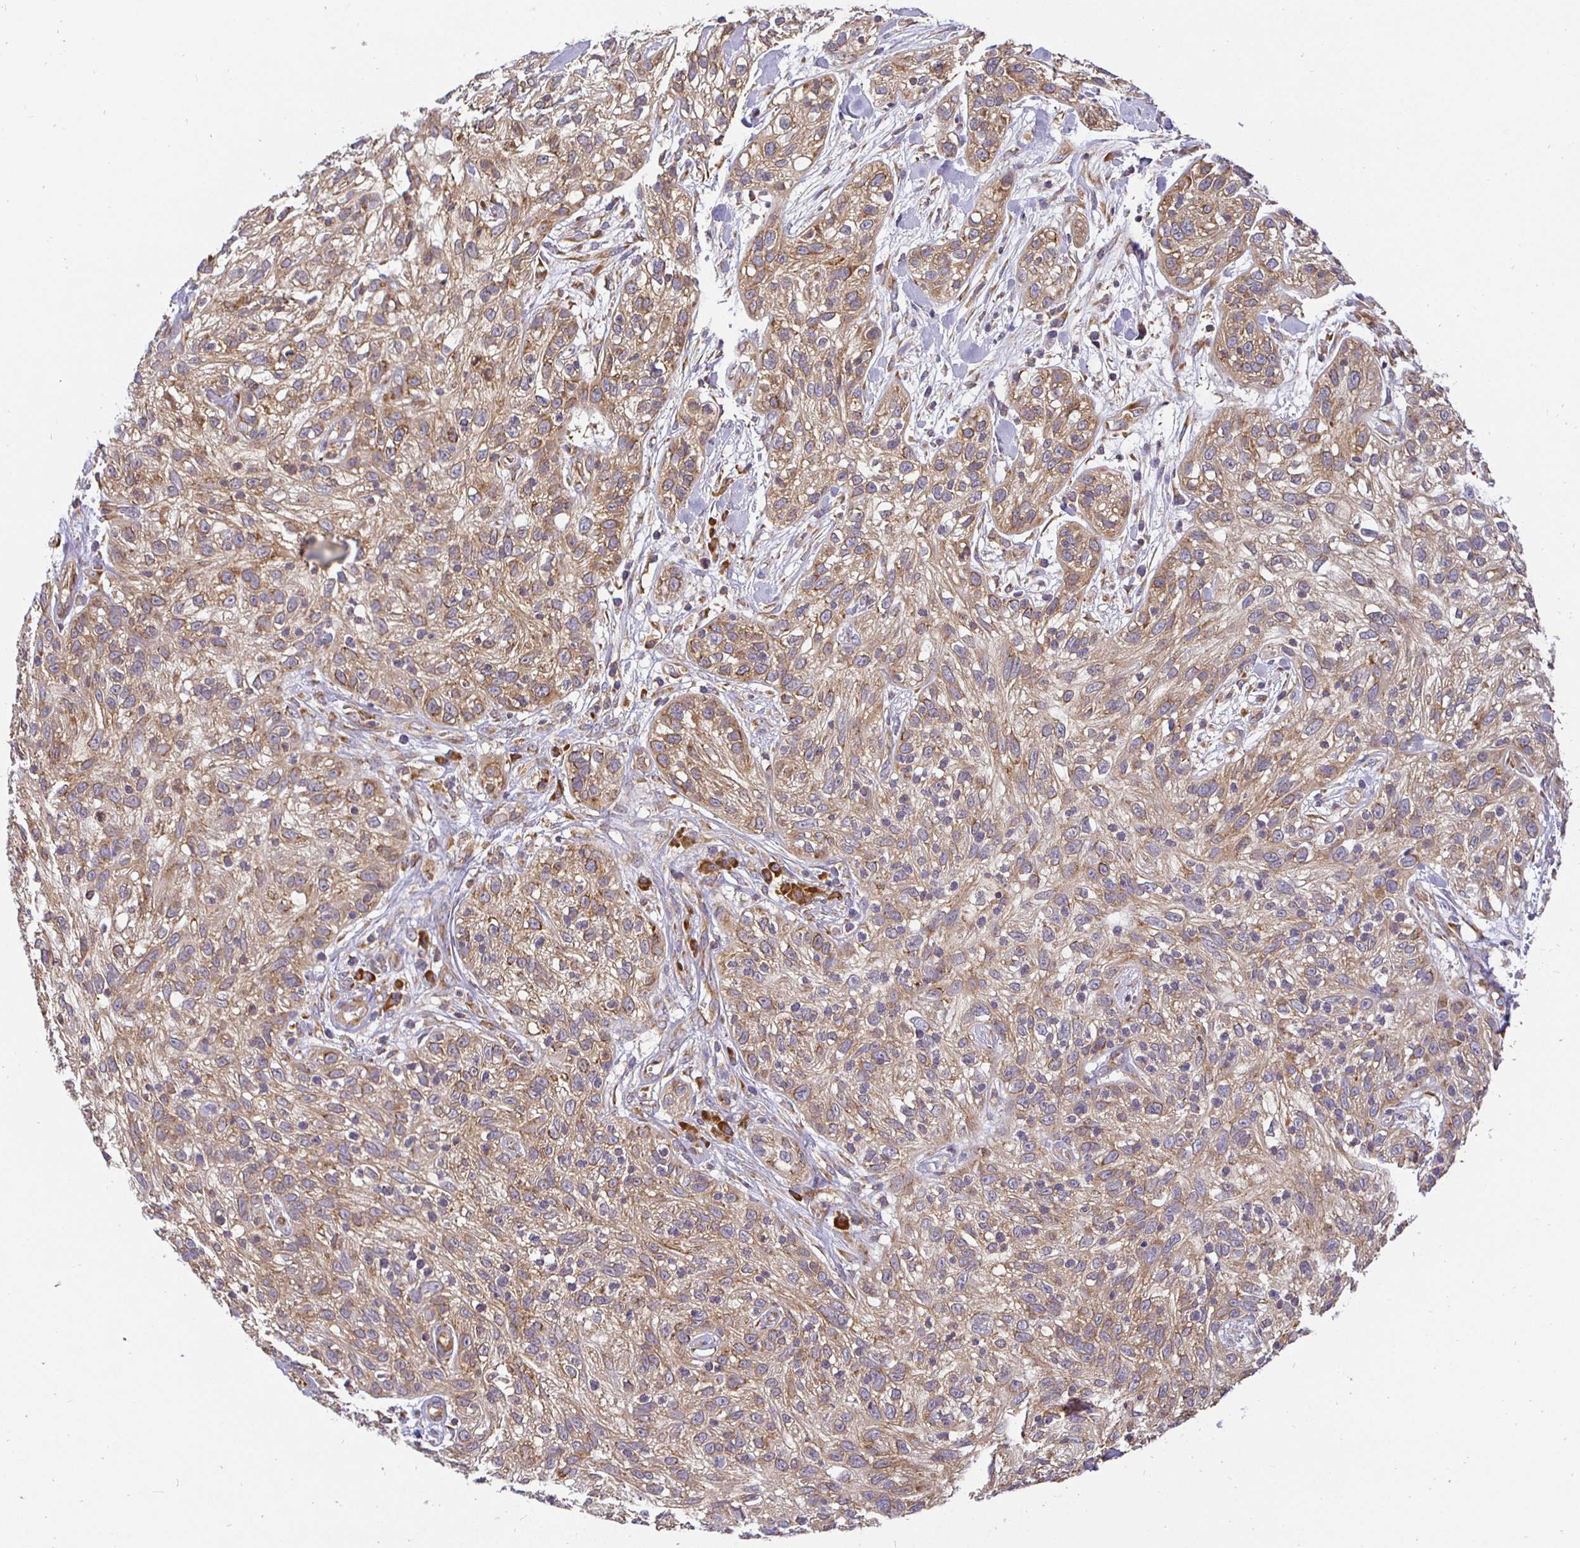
{"staining": {"intensity": "weak", "quantity": ">75%", "location": "cytoplasmic/membranous"}, "tissue": "skin cancer", "cell_type": "Tumor cells", "image_type": "cancer", "snomed": [{"axis": "morphology", "description": "Squamous cell carcinoma, NOS"}, {"axis": "topography", "description": "Skin"}], "caption": "Brown immunohistochemical staining in human squamous cell carcinoma (skin) demonstrates weak cytoplasmic/membranous expression in approximately >75% of tumor cells. (Brightfield microscopy of DAB IHC at high magnification).", "gene": "IRAK1", "patient": {"sex": "male", "age": 82}}